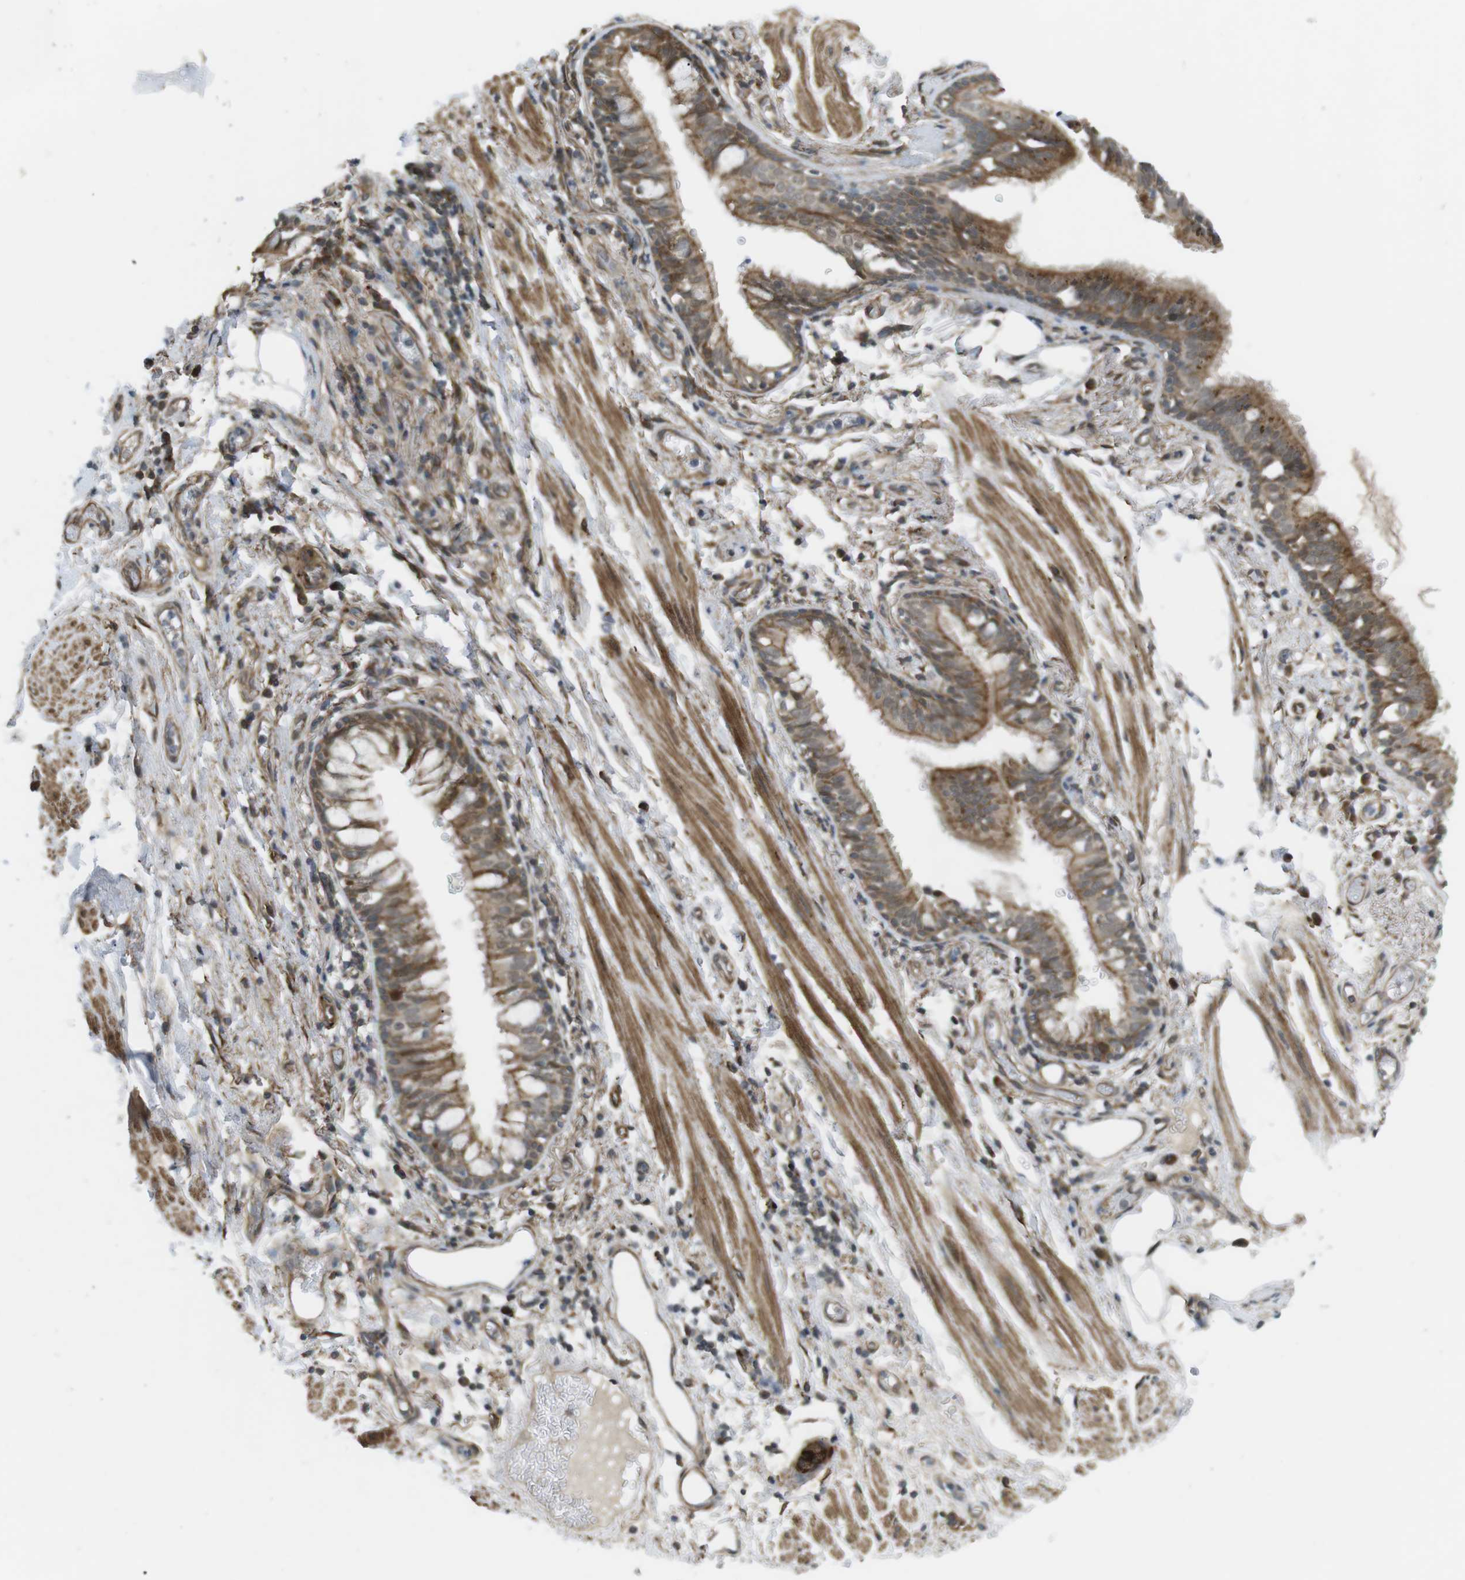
{"staining": {"intensity": "moderate", "quantity": ">75%", "location": "cytoplasmic/membranous"}, "tissue": "bronchus", "cell_type": "Respiratory epithelial cells", "image_type": "normal", "snomed": [{"axis": "morphology", "description": "Normal tissue, NOS"}, {"axis": "morphology", "description": "Inflammation, NOS"}, {"axis": "topography", "description": "Cartilage tissue"}, {"axis": "topography", "description": "Bronchus"}], "caption": "IHC micrograph of benign bronchus stained for a protein (brown), which demonstrates medium levels of moderate cytoplasmic/membranous positivity in approximately >75% of respiratory epithelial cells.", "gene": "KANK2", "patient": {"sex": "male", "age": 77}}